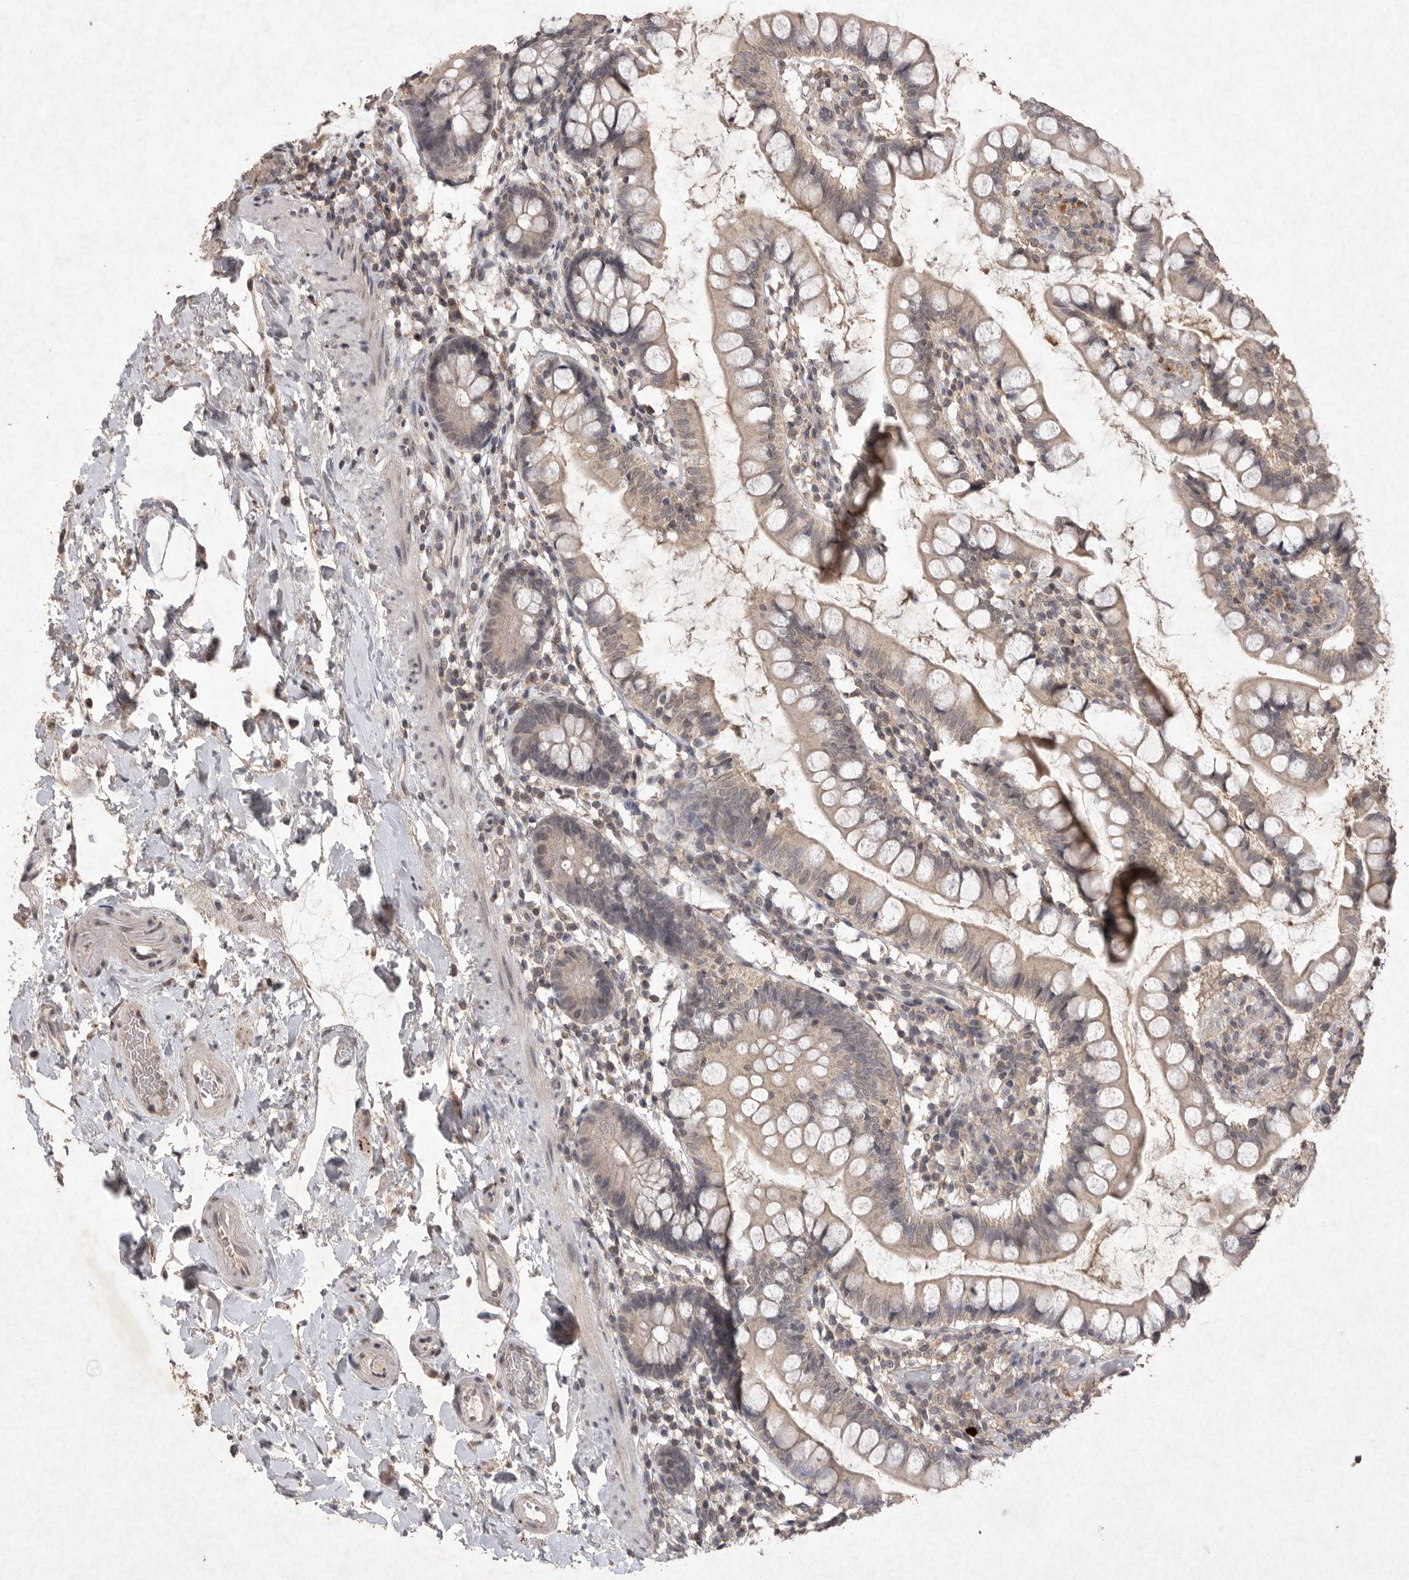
{"staining": {"intensity": "negative", "quantity": "none", "location": "none"}, "tissue": "small intestine", "cell_type": "Glandular cells", "image_type": "normal", "snomed": [{"axis": "morphology", "description": "Normal tissue, NOS"}, {"axis": "topography", "description": "Small intestine"}], "caption": "Small intestine stained for a protein using immunohistochemistry shows no staining glandular cells.", "gene": "APLNR", "patient": {"sex": "female", "age": 84}}